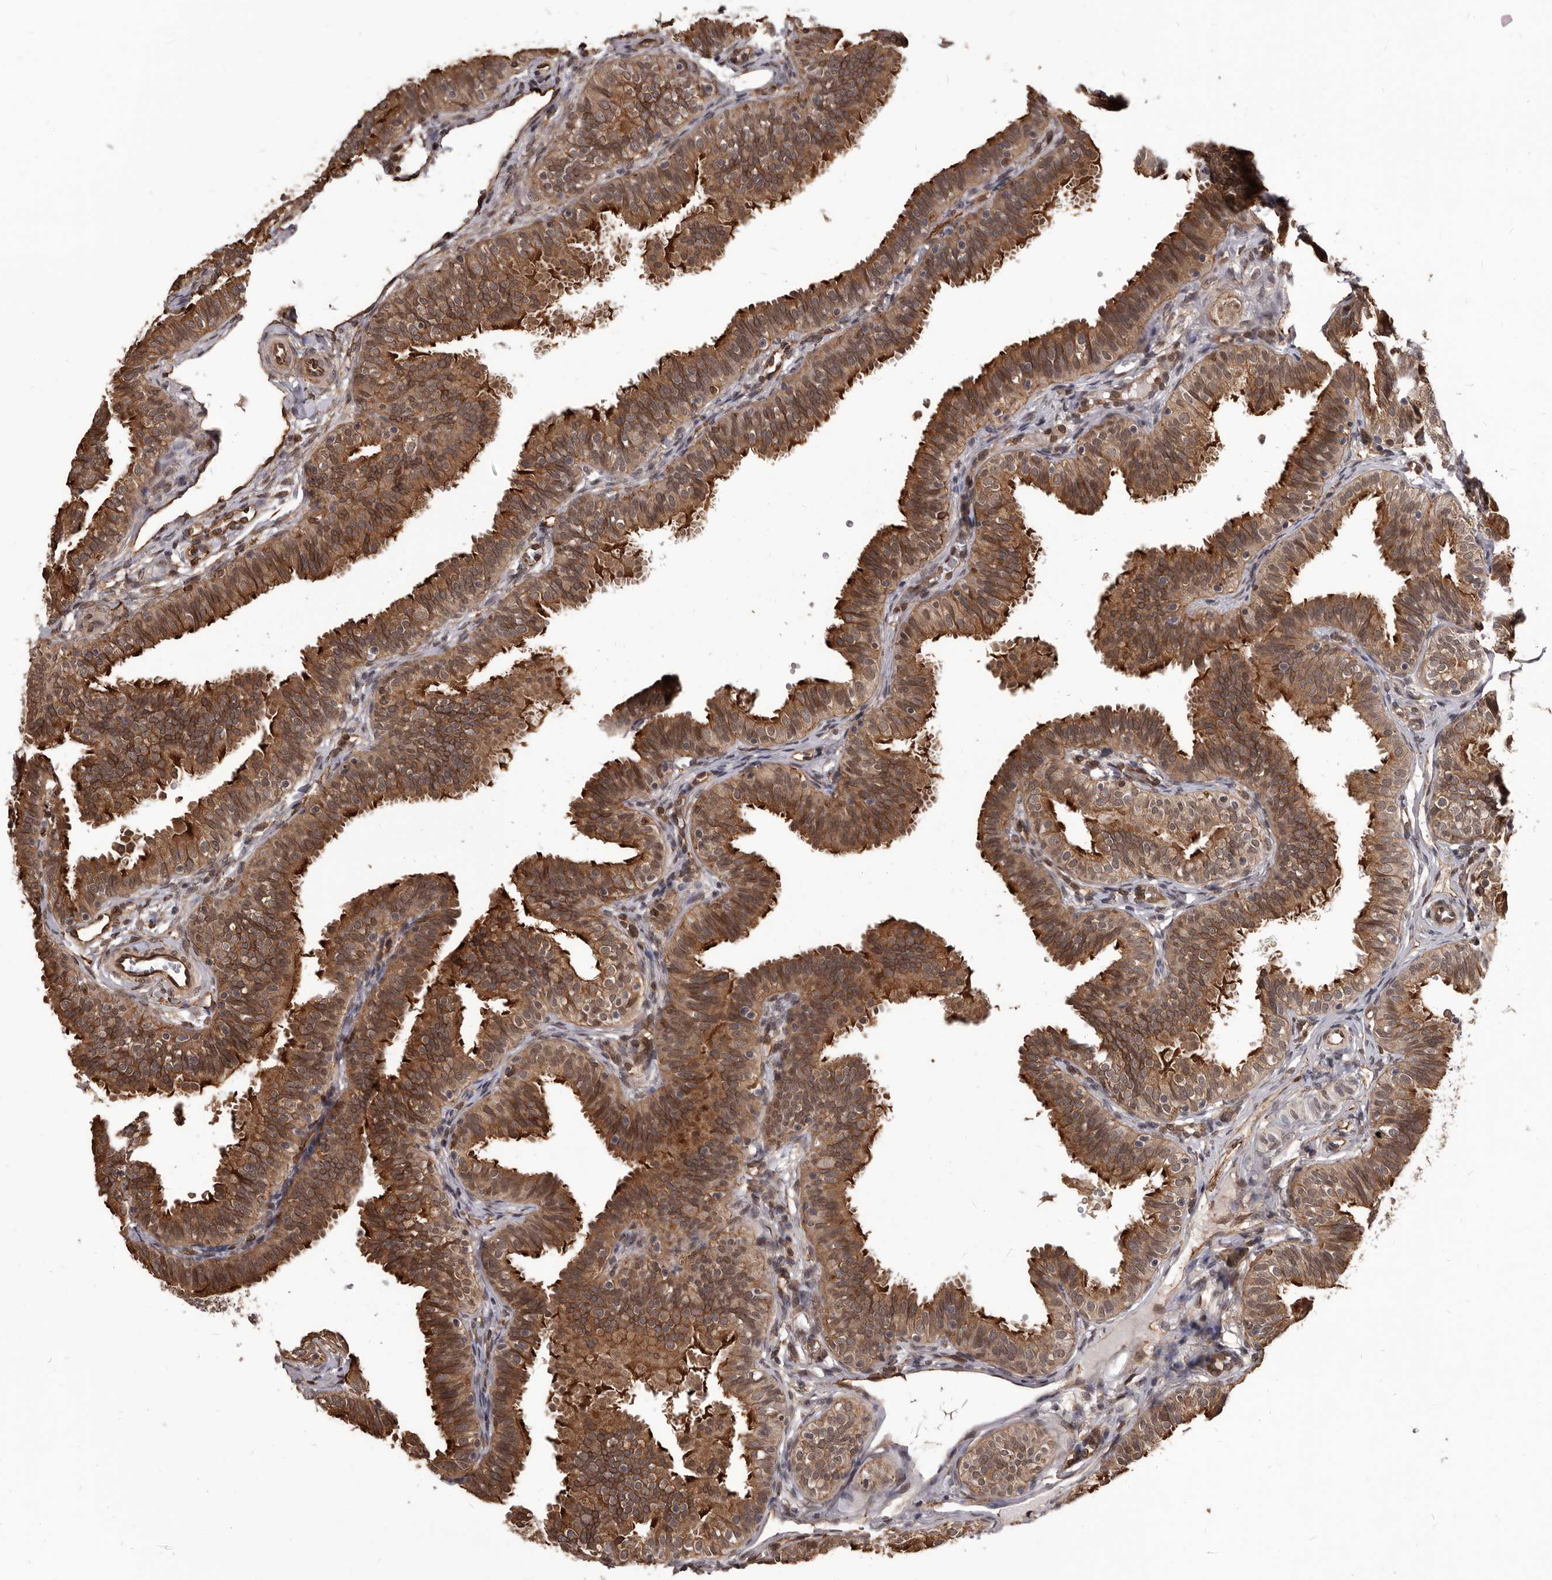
{"staining": {"intensity": "strong", "quantity": "25%-75%", "location": "cytoplasmic/membranous,nuclear"}, "tissue": "fallopian tube", "cell_type": "Glandular cells", "image_type": "normal", "snomed": [{"axis": "morphology", "description": "Normal tissue, NOS"}, {"axis": "topography", "description": "Fallopian tube"}], "caption": "Fallopian tube stained with immunohistochemistry (IHC) exhibits strong cytoplasmic/membranous,nuclear expression in about 25%-75% of glandular cells.", "gene": "ADAMTS20", "patient": {"sex": "female", "age": 35}}